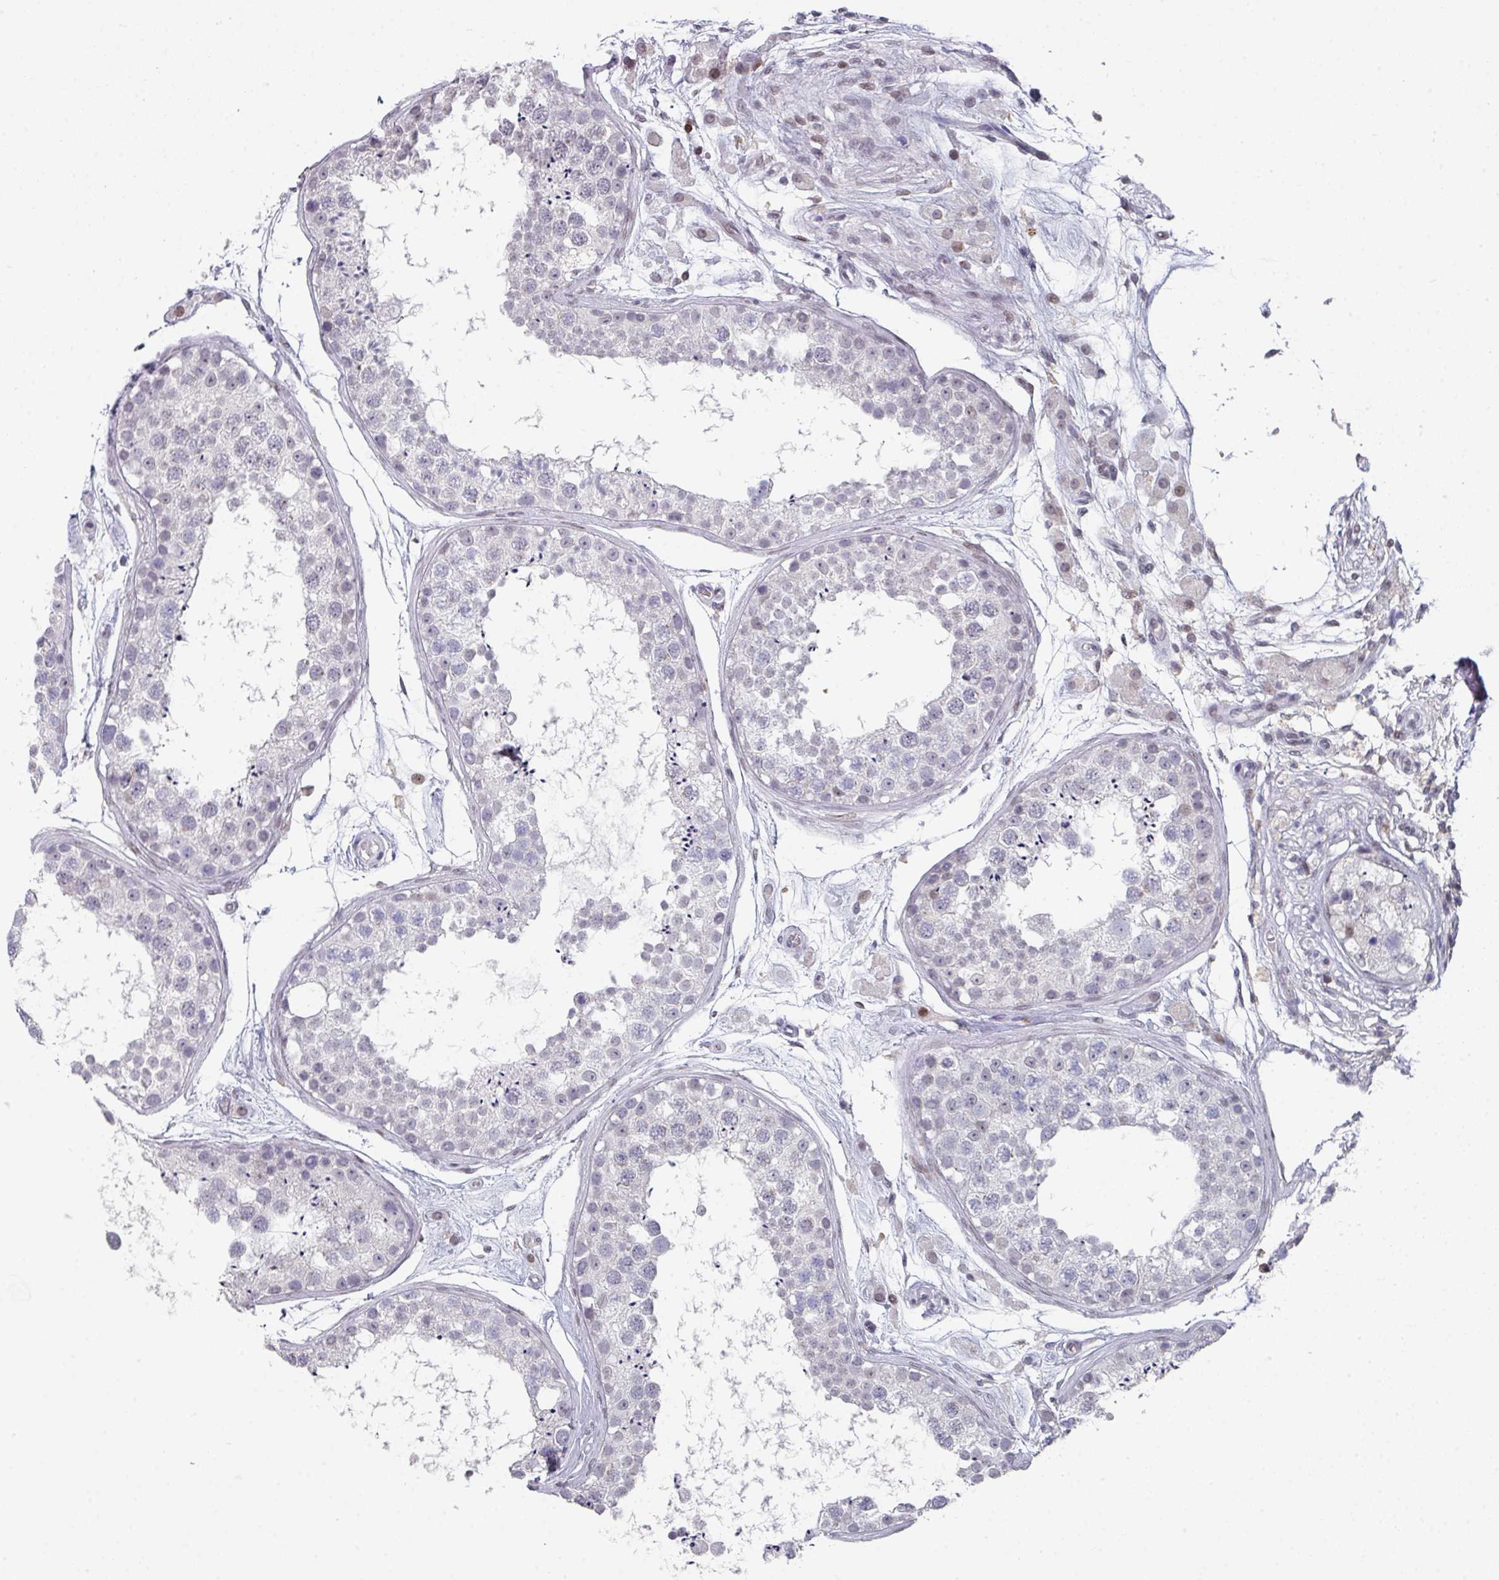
{"staining": {"intensity": "negative", "quantity": "none", "location": "none"}, "tissue": "testis", "cell_type": "Cells in seminiferous ducts", "image_type": "normal", "snomed": [{"axis": "morphology", "description": "Normal tissue, NOS"}, {"axis": "topography", "description": "Testis"}], "caption": "Cells in seminiferous ducts show no significant protein positivity in unremarkable testis. (Immunohistochemistry, brightfield microscopy, high magnification).", "gene": "RASAL3", "patient": {"sex": "male", "age": 25}}